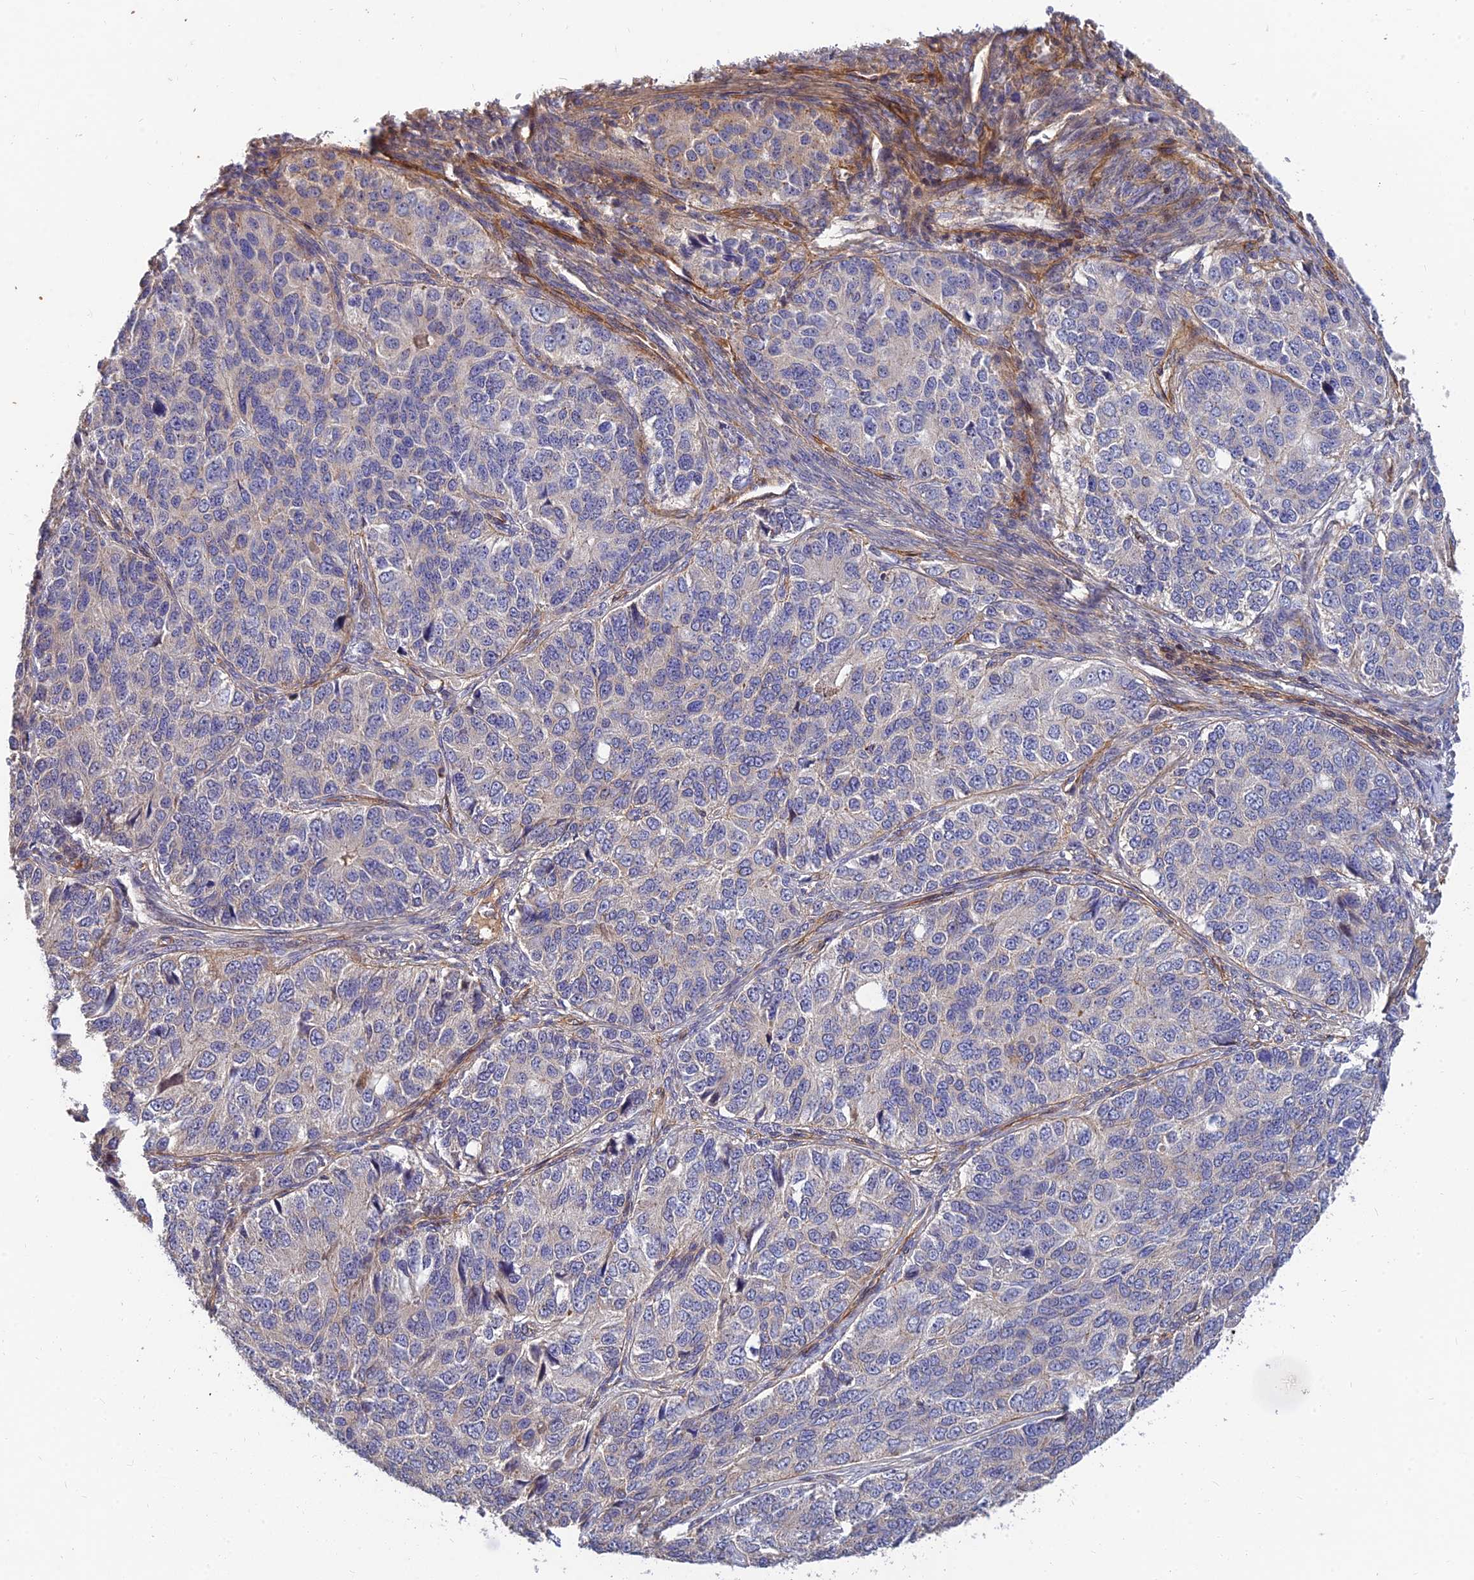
{"staining": {"intensity": "negative", "quantity": "none", "location": "none"}, "tissue": "ovarian cancer", "cell_type": "Tumor cells", "image_type": "cancer", "snomed": [{"axis": "morphology", "description": "Carcinoma, endometroid"}, {"axis": "topography", "description": "Ovary"}], "caption": "Photomicrograph shows no significant protein expression in tumor cells of ovarian endometroid carcinoma. Brightfield microscopy of immunohistochemistry (IHC) stained with DAB (brown) and hematoxylin (blue), captured at high magnification.", "gene": "MRPL35", "patient": {"sex": "female", "age": 51}}